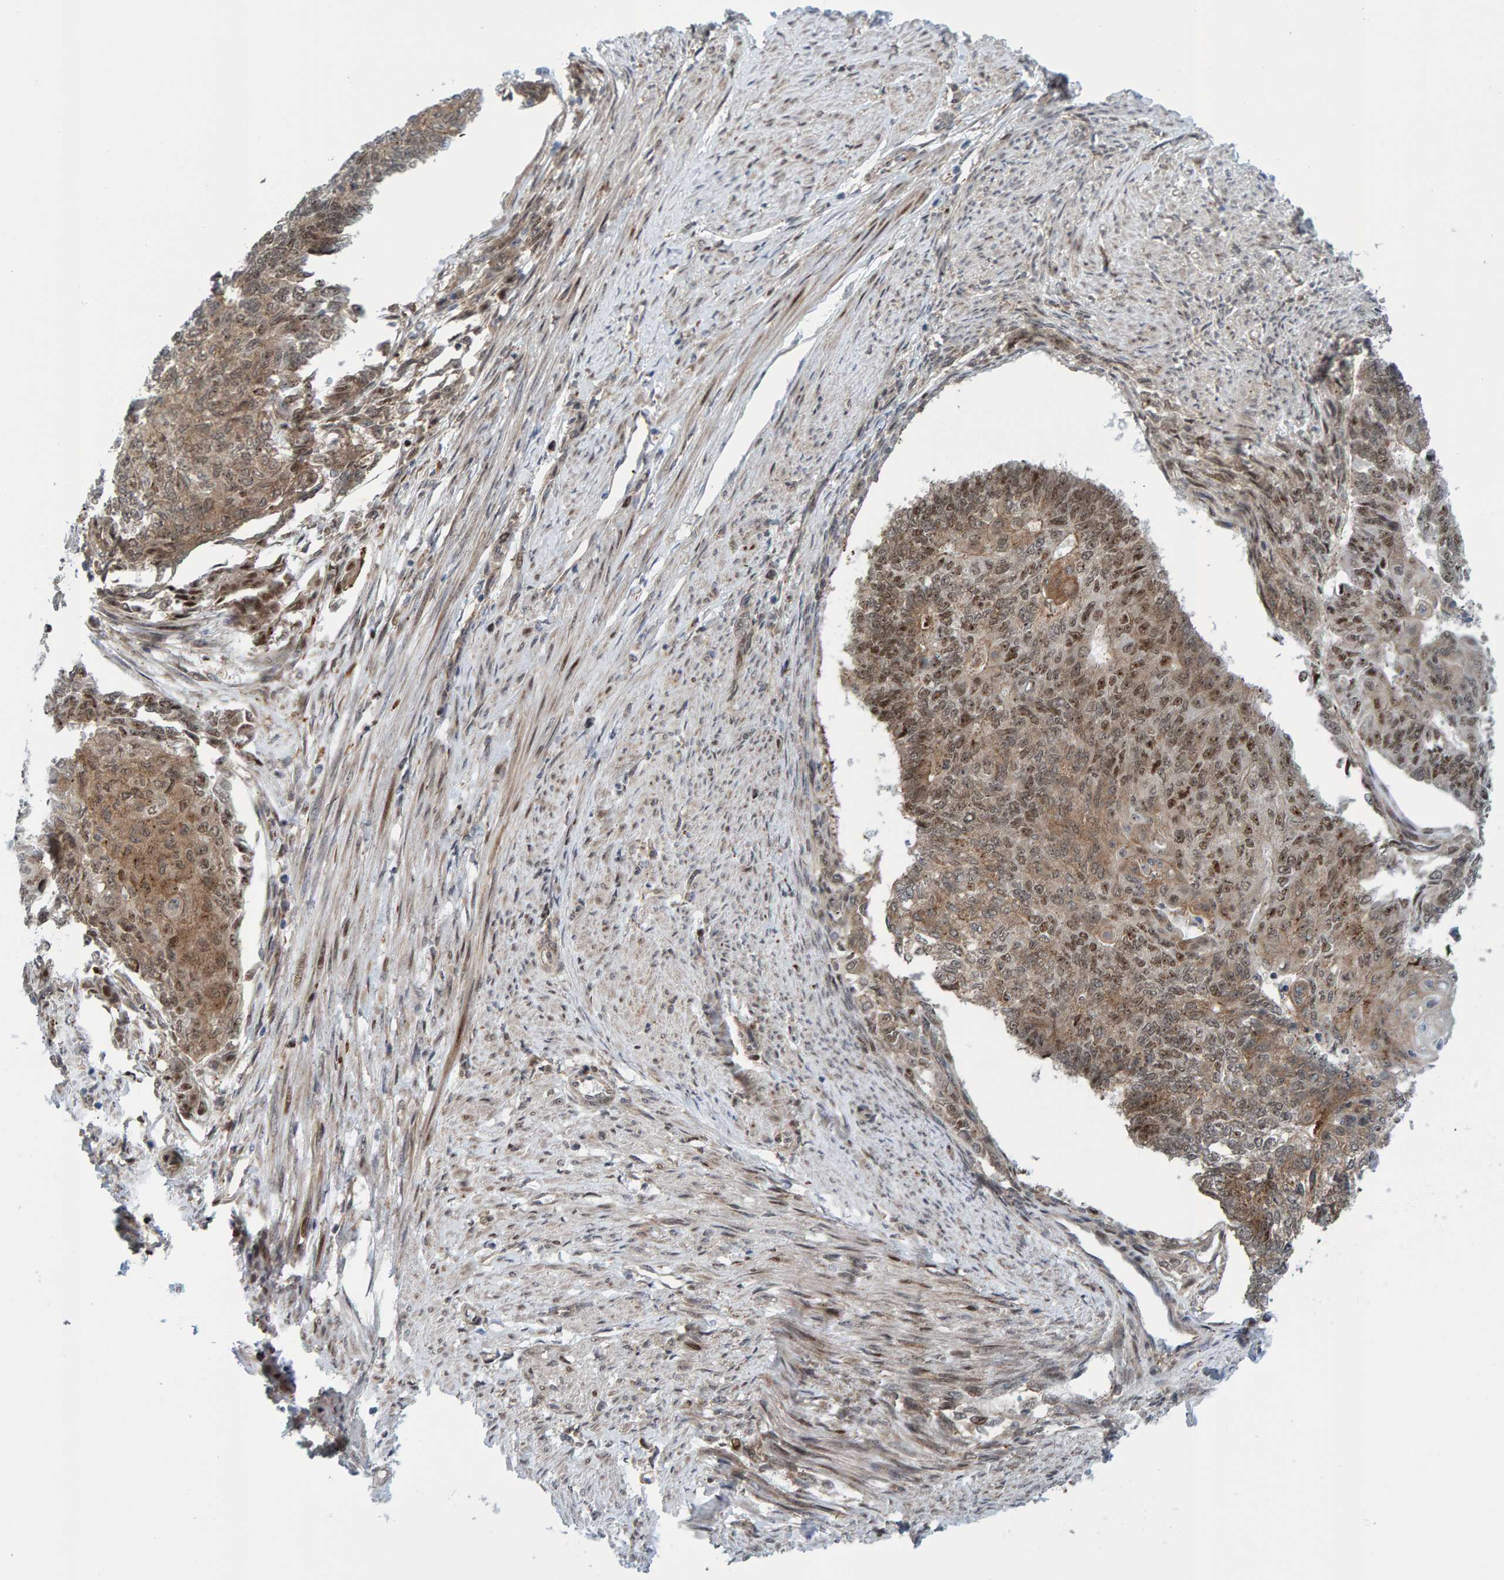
{"staining": {"intensity": "weak", "quantity": ">75%", "location": "cytoplasmic/membranous,nuclear"}, "tissue": "endometrial cancer", "cell_type": "Tumor cells", "image_type": "cancer", "snomed": [{"axis": "morphology", "description": "Adenocarcinoma, NOS"}, {"axis": "topography", "description": "Endometrium"}], "caption": "Human endometrial adenocarcinoma stained for a protein (brown) displays weak cytoplasmic/membranous and nuclear positive expression in approximately >75% of tumor cells.", "gene": "ZNF366", "patient": {"sex": "female", "age": 32}}